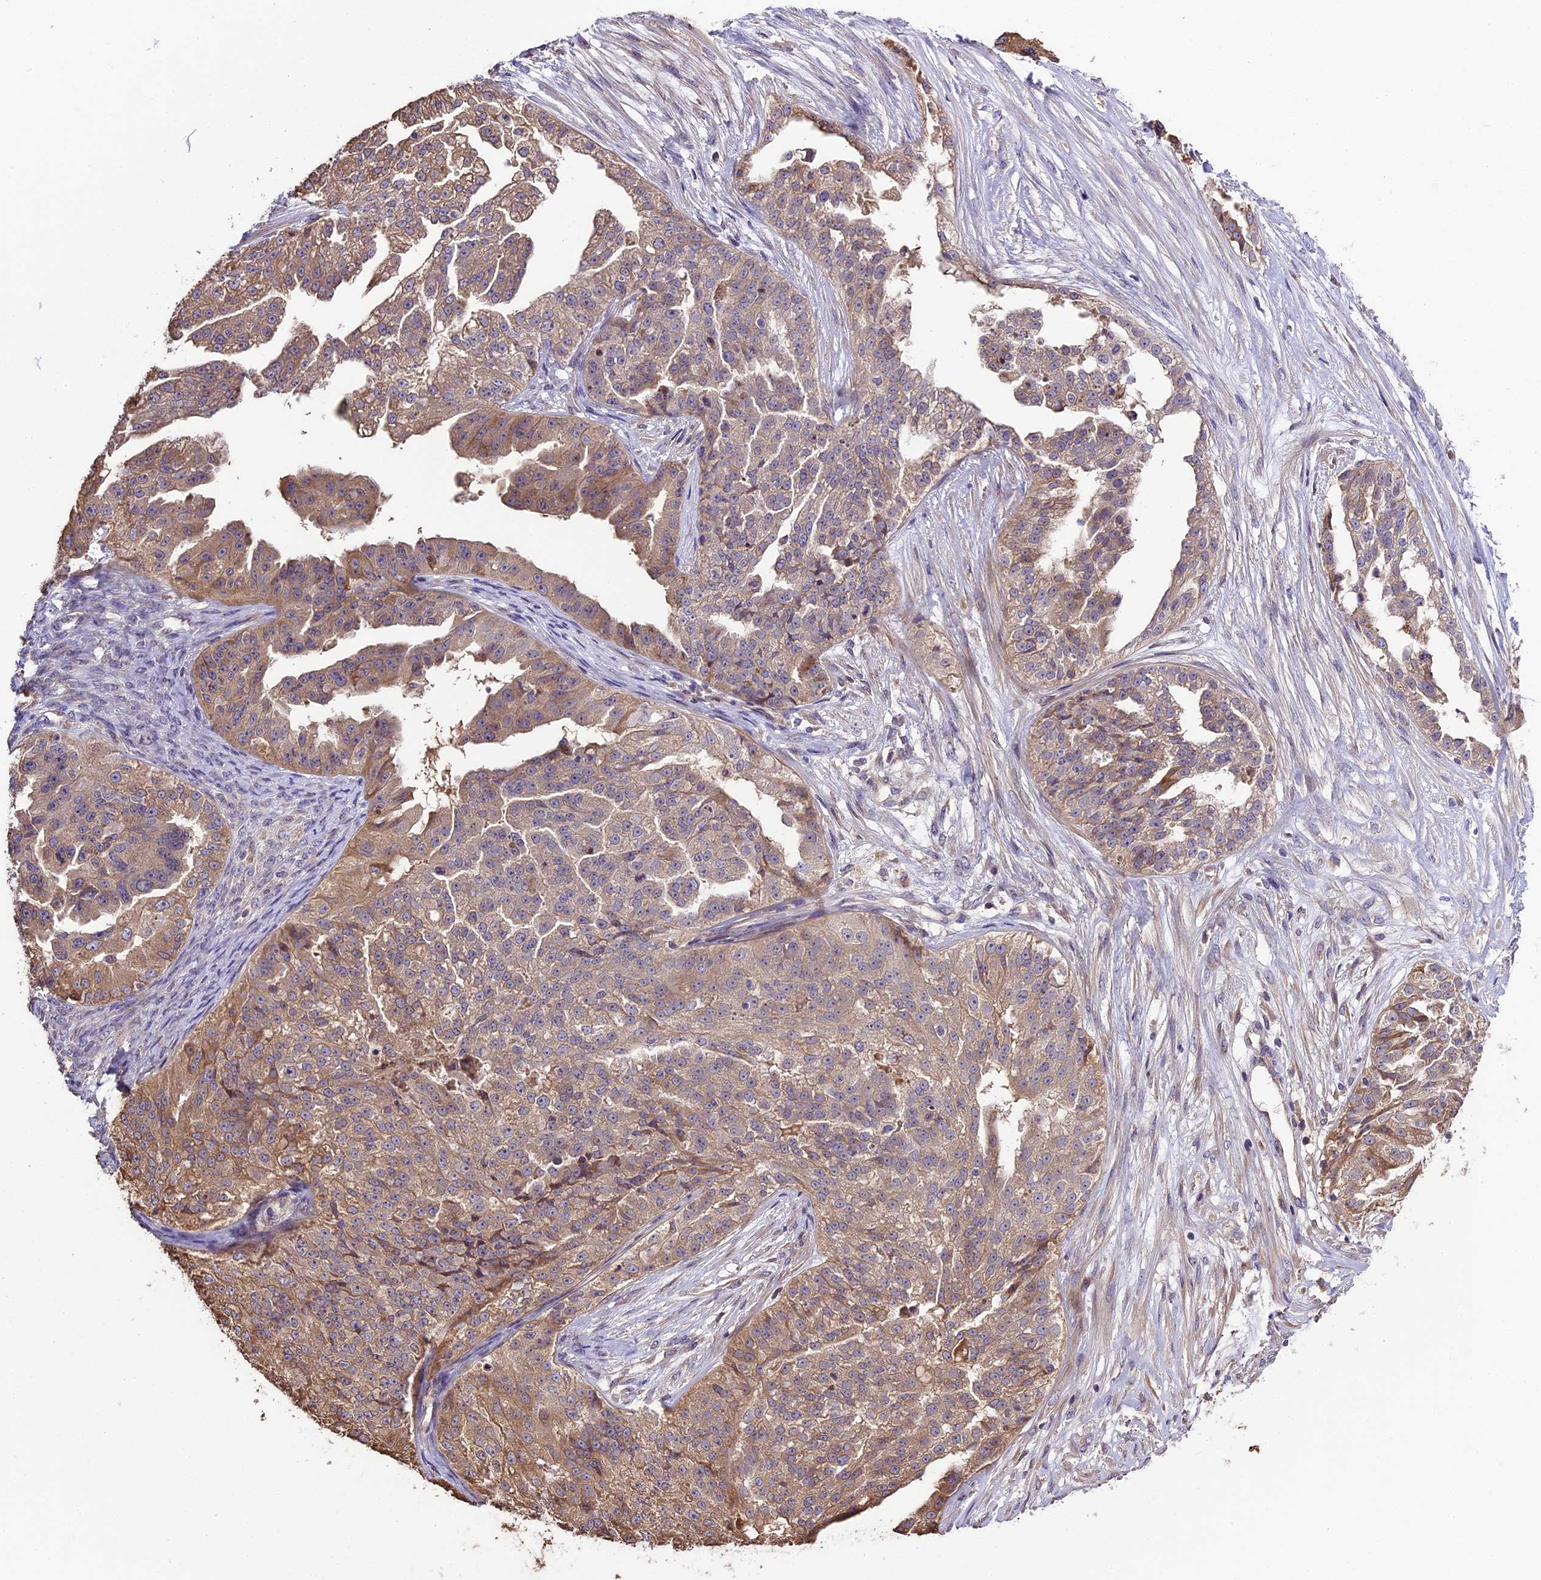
{"staining": {"intensity": "moderate", "quantity": ">75%", "location": "cytoplasmic/membranous"}, "tissue": "ovarian cancer", "cell_type": "Tumor cells", "image_type": "cancer", "snomed": [{"axis": "morphology", "description": "Cystadenocarcinoma, serous, NOS"}, {"axis": "topography", "description": "Ovary"}], "caption": "Tumor cells reveal medium levels of moderate cytoplasmic/membranous staining in about >75% of cells in human ovarian cancer.", "gene": "ABCC10", "patient": {"sex": "female", "age": 58}}